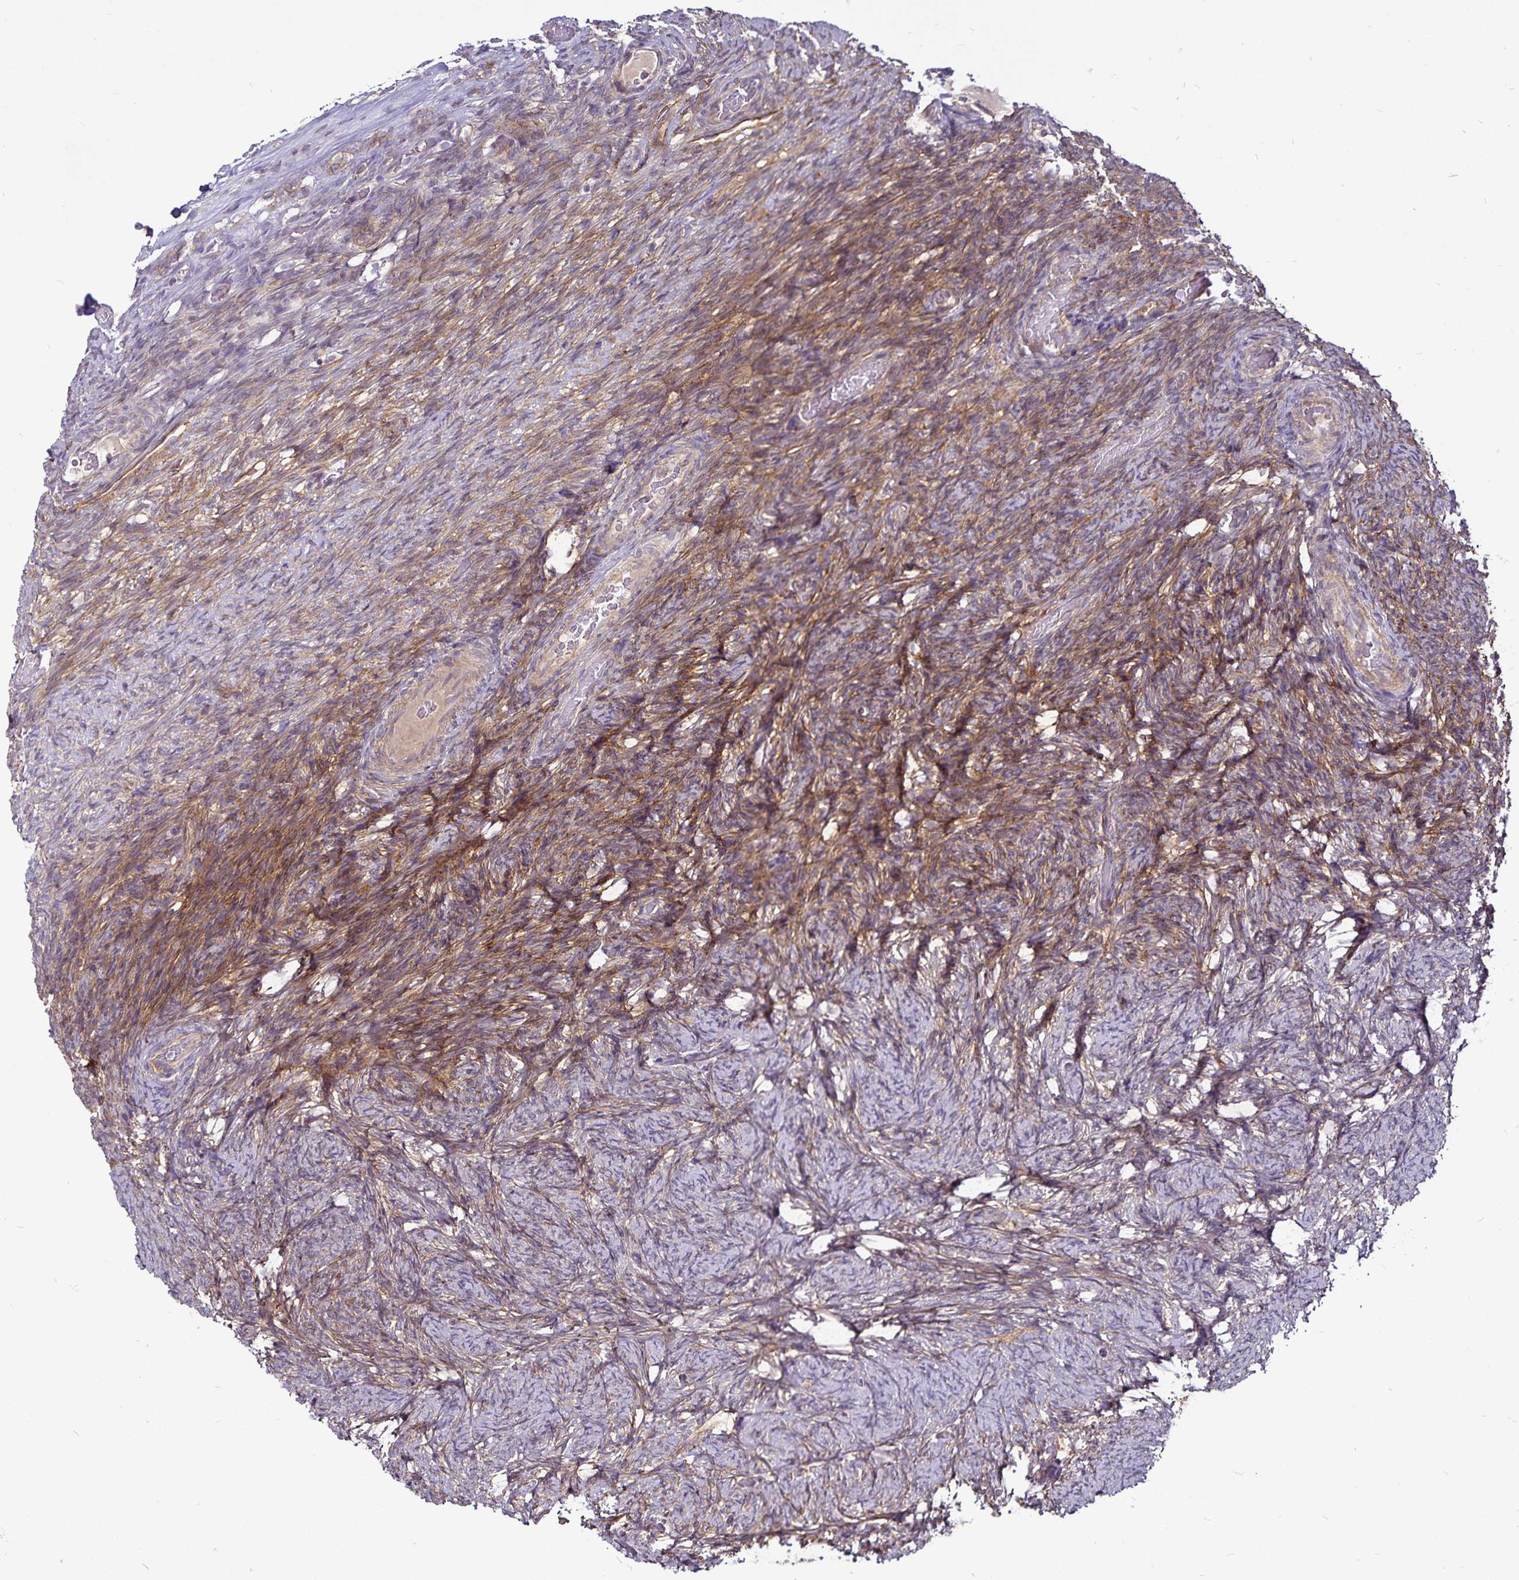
{"staining": {"intensity": "weak", "quantity": ">75%", "location": "cytoplasmic/membranous"}, "tissue": "ovary", "cell_type": "Ovarian stroma cells", "image_type": "normal", "snomed": [{"axis": "morphology", "description": "Normal tissue, NOS"}, {"axis": "topography", "description": "Ovary"}], "caption": "Immunohistochemical staining of benign ovary shows low levels of weak cytoplasmic/membranous positivity in about >75% of ovarian stroma cells. (DAB (3,3'-diaminobenzidine) IHC with brightfield microscopy, high magnification).", "gene": "GNG12", "patient": {"sex": "female", "age": 34}}